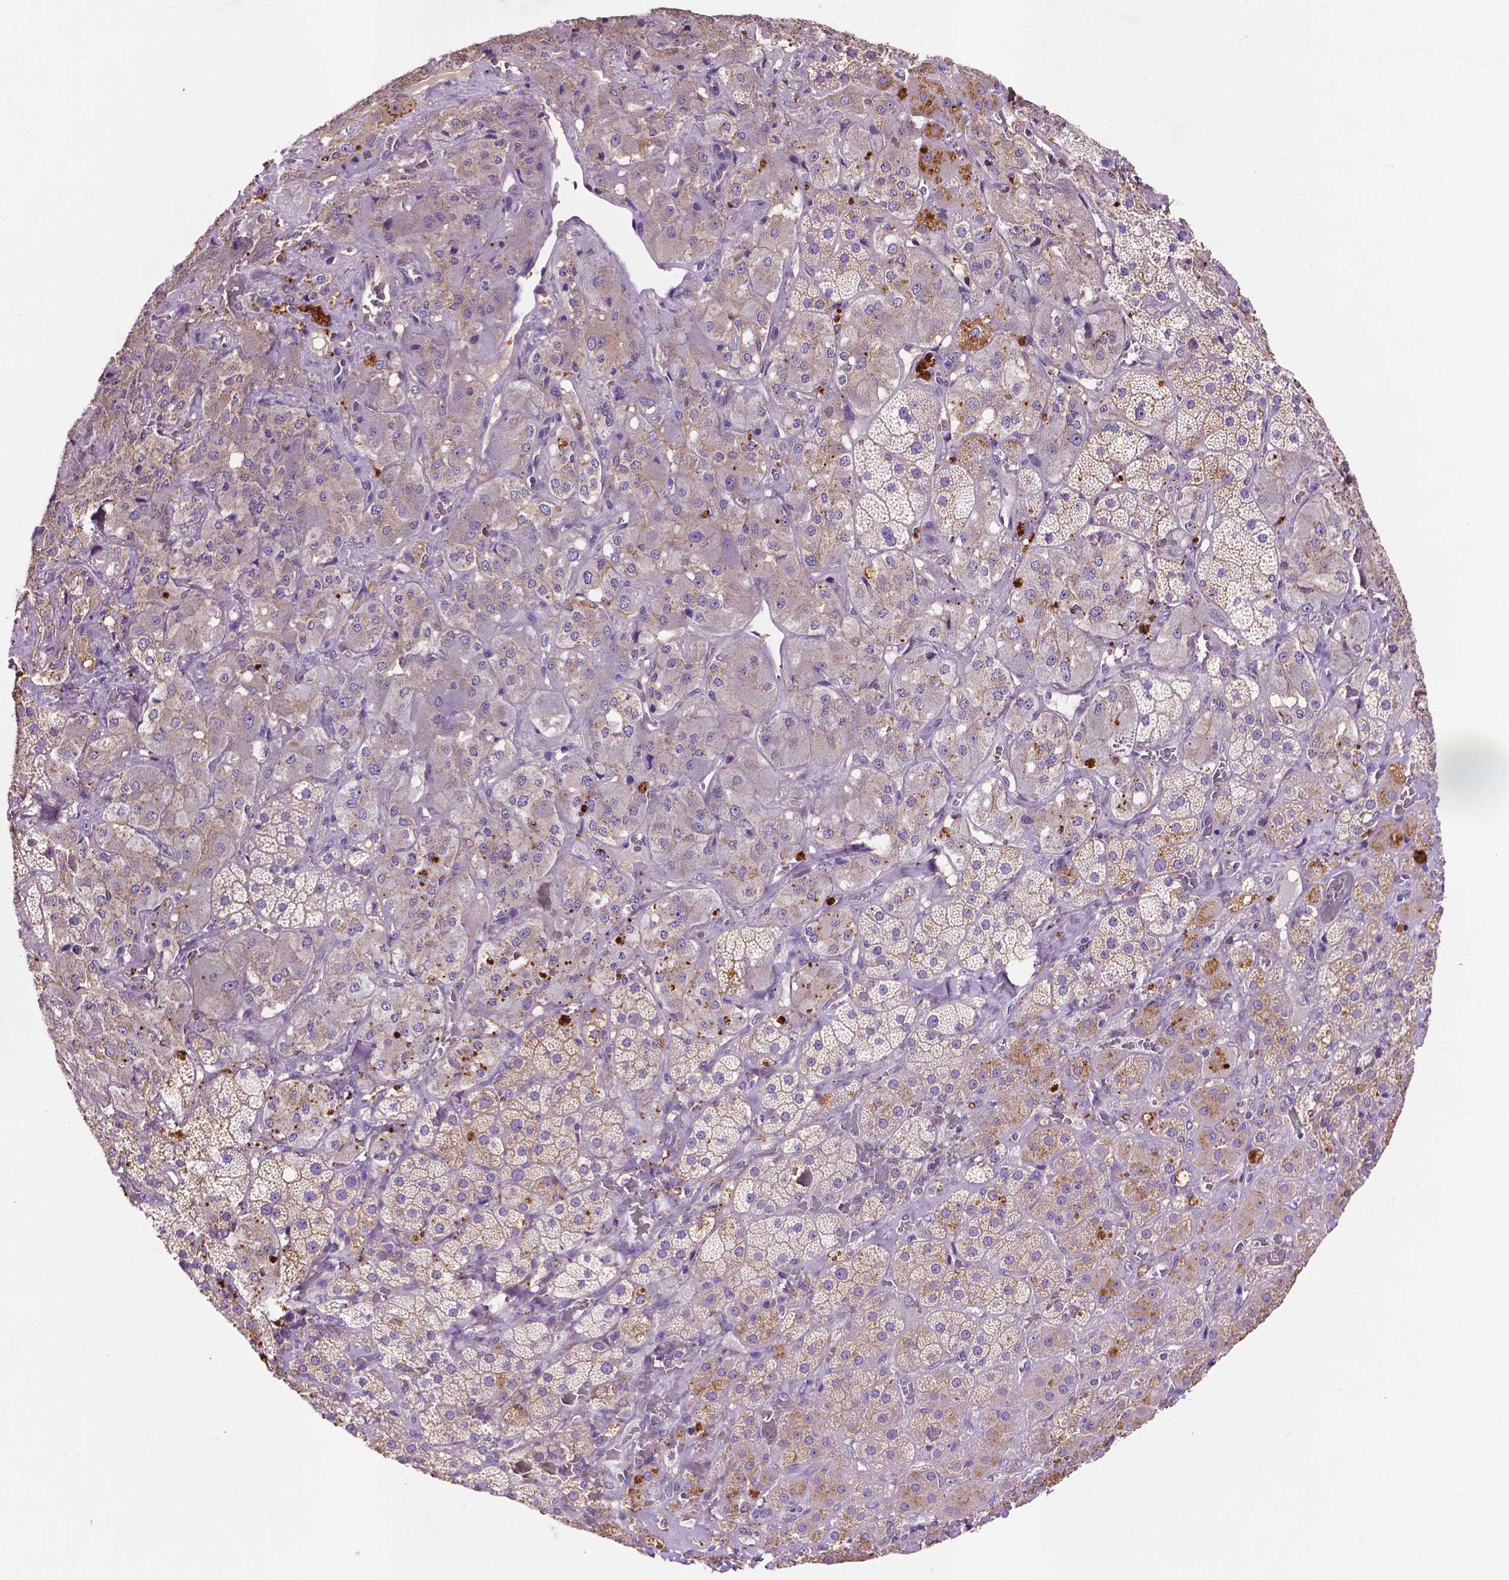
{"staining": {"intensity": "weak", "quantity": "25%-75%", "location": "cytoplasmic/membranous"}, "tissue": "adrenal gland", "cell_type": "Glandular cells", "image_type": "normal", "snomed": [{"axis": "morphology", "description": "Normal tissue, NOS"}, {"axis": "topography", "description": "Adrenal gland"}], "caption": "A brown stain labels weak cytoplasmic/membranous staining of a protein in glandular cells of unremarkable adrenal gland. (brown staining indicates protein expression, while blue staining denotes nuclei).", "gene": "GDPD5", "patient": {"sex": "male", "age": 57}}